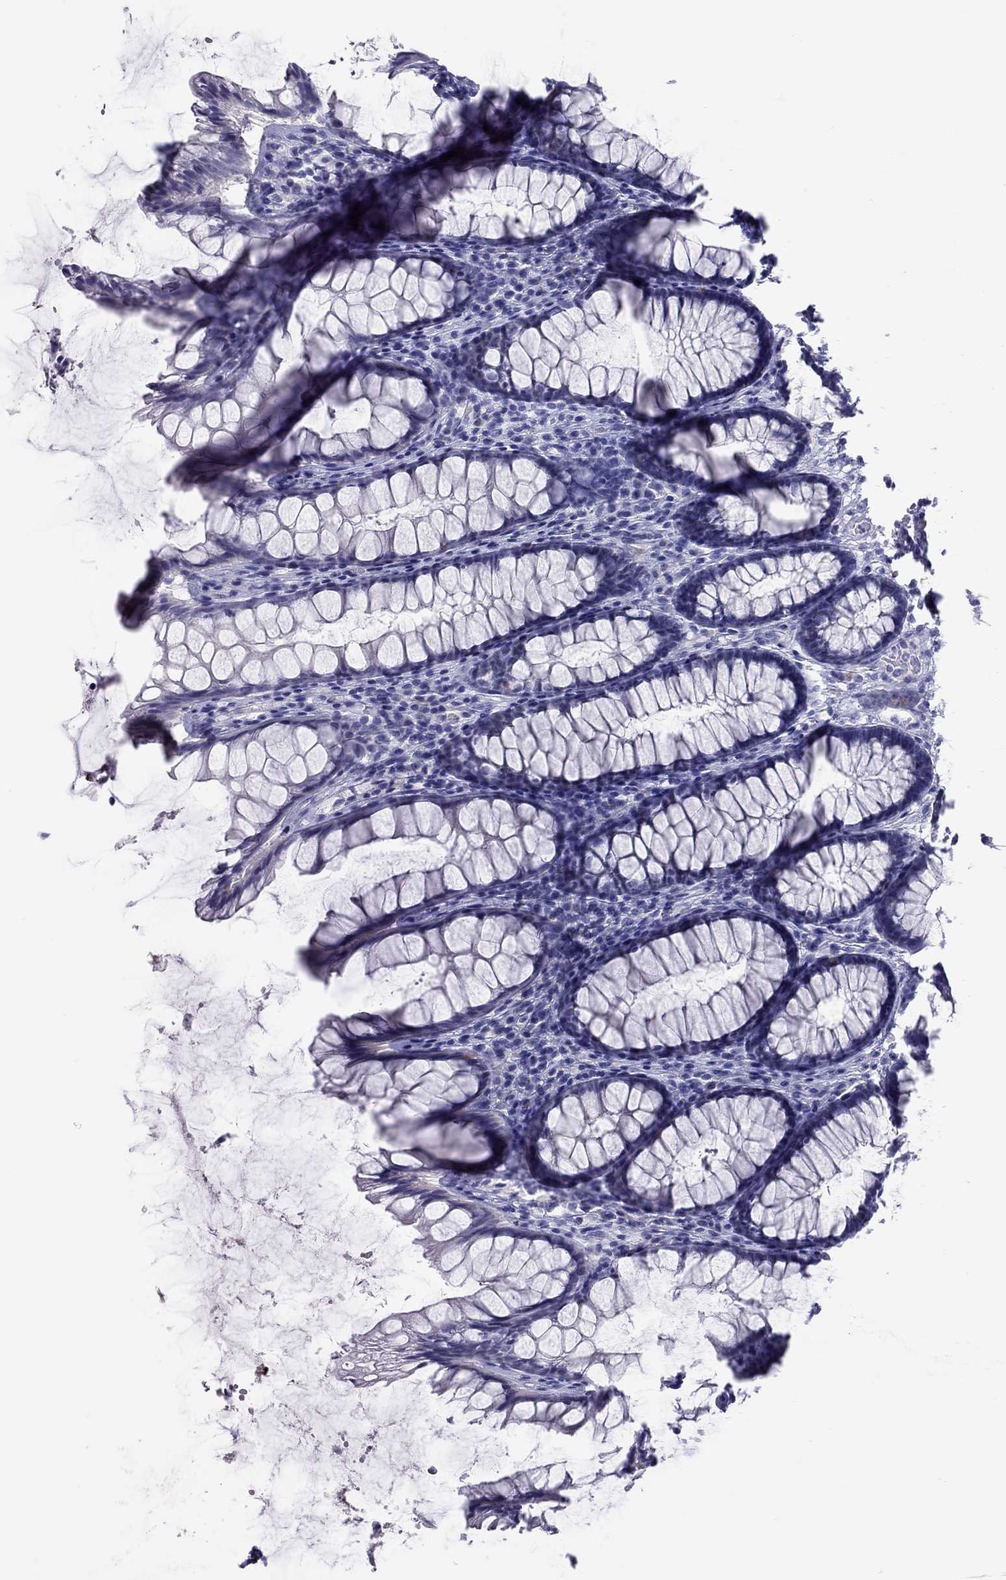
{"staining": {"intensity": "negative", "quantity": "none", "location": "none"}, "tissue": "rectum", "cell_type": "Glandular cells", "image_type": "normal", "snomed": [{"axis": "morphology", "description": "Normal tissue, NOS"}, {"axis": "topography", "description": "Rectum"}], "caption": "Glandular cells show no significant positivity in benign rectum. Nuclei are stained in blue.", "gene": "STAG3", "patient": {"sex": "male", "age": 72}}